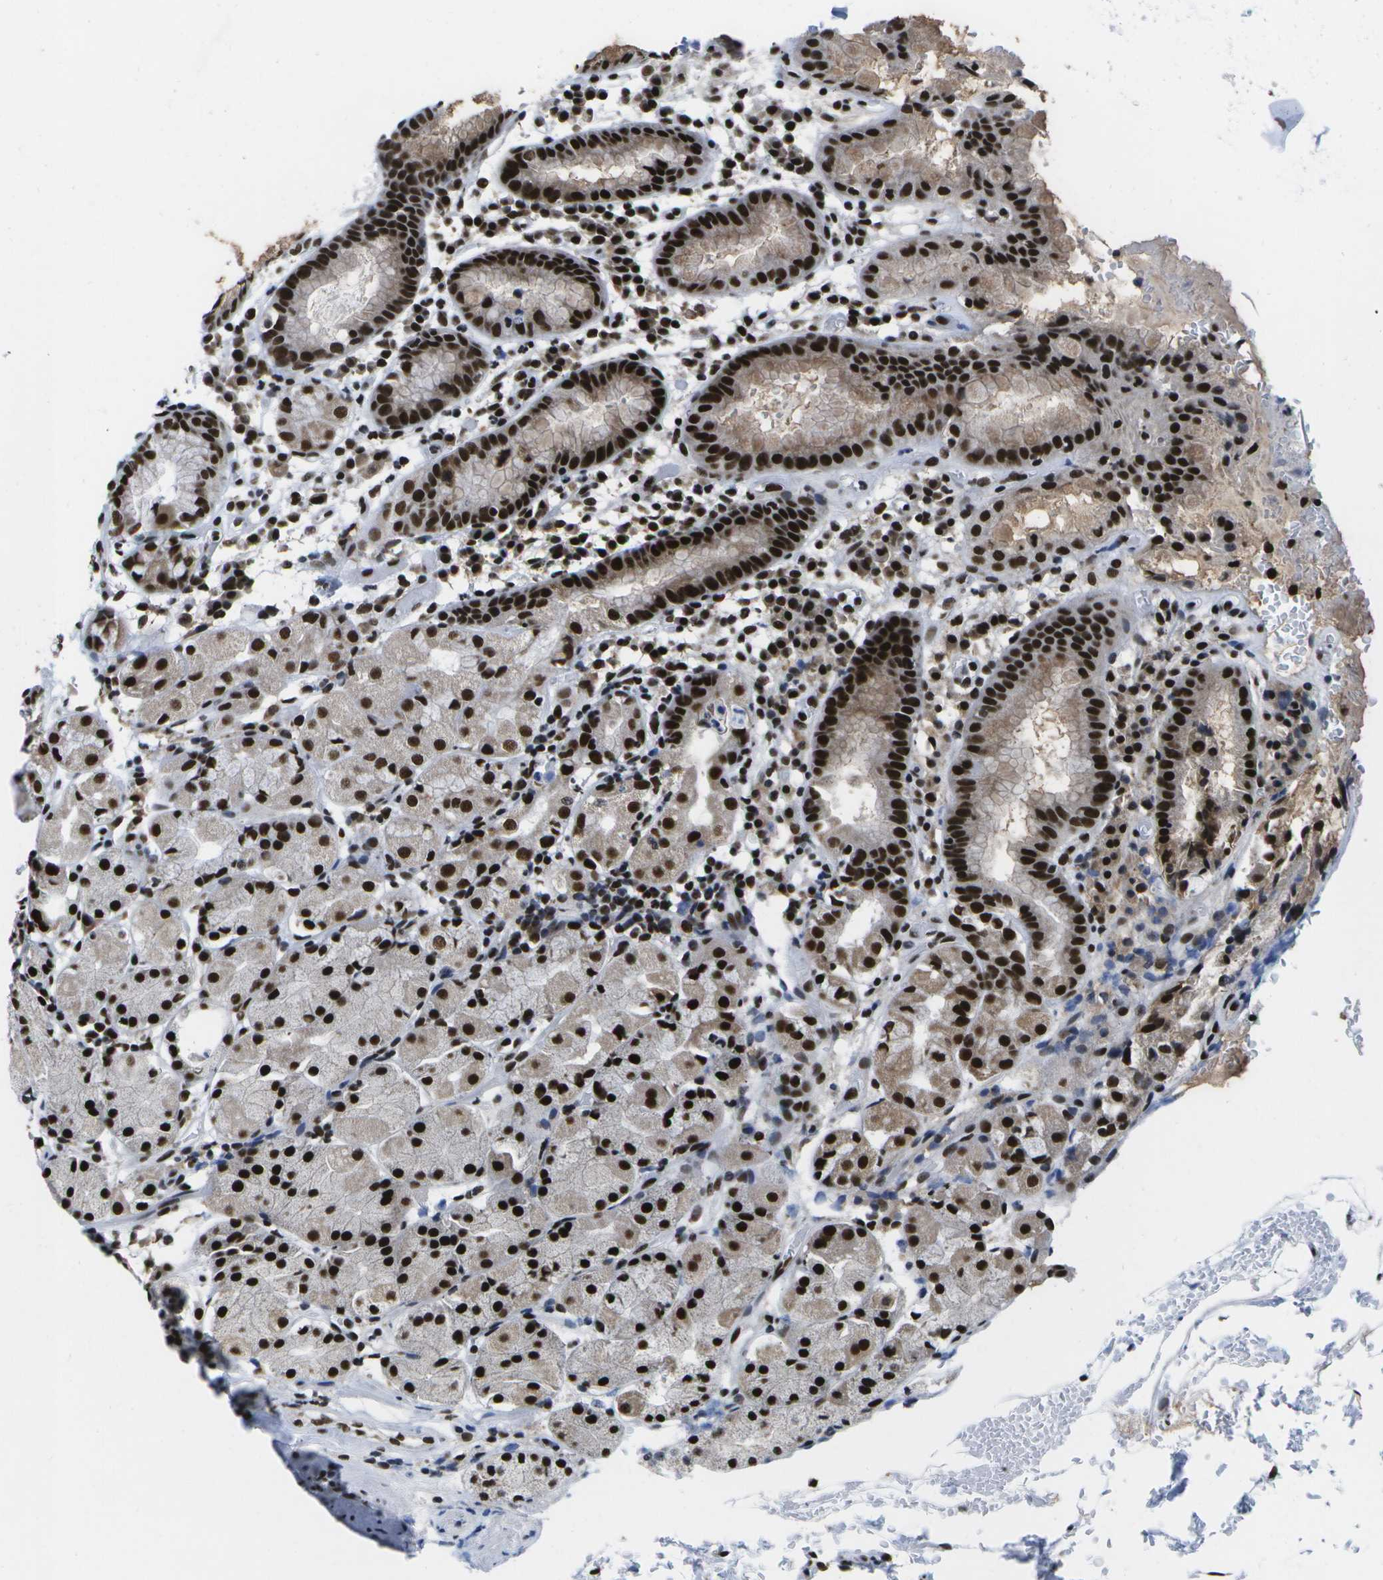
{"staining": {"intensity": "strong", "quantity": ">75%", "location": "nuclear"}, "tissue": "stomach", "cell_type": "Glandular cells", "image_type": "normal", "snomed": [{"axis": "morphology", "description": "Normal tissue, NOS"}, {"axis": "topography", "description": "Stomach"}, {"axis": "topography", "description": "Stomach, lower"}], "caption": "Protein expression analysis of normal human stomach reveals strong nuclear positivity in about >75% of glandular cells.", "gene": "NSRP1", "patient": {"sex": "female", "age": 75}}